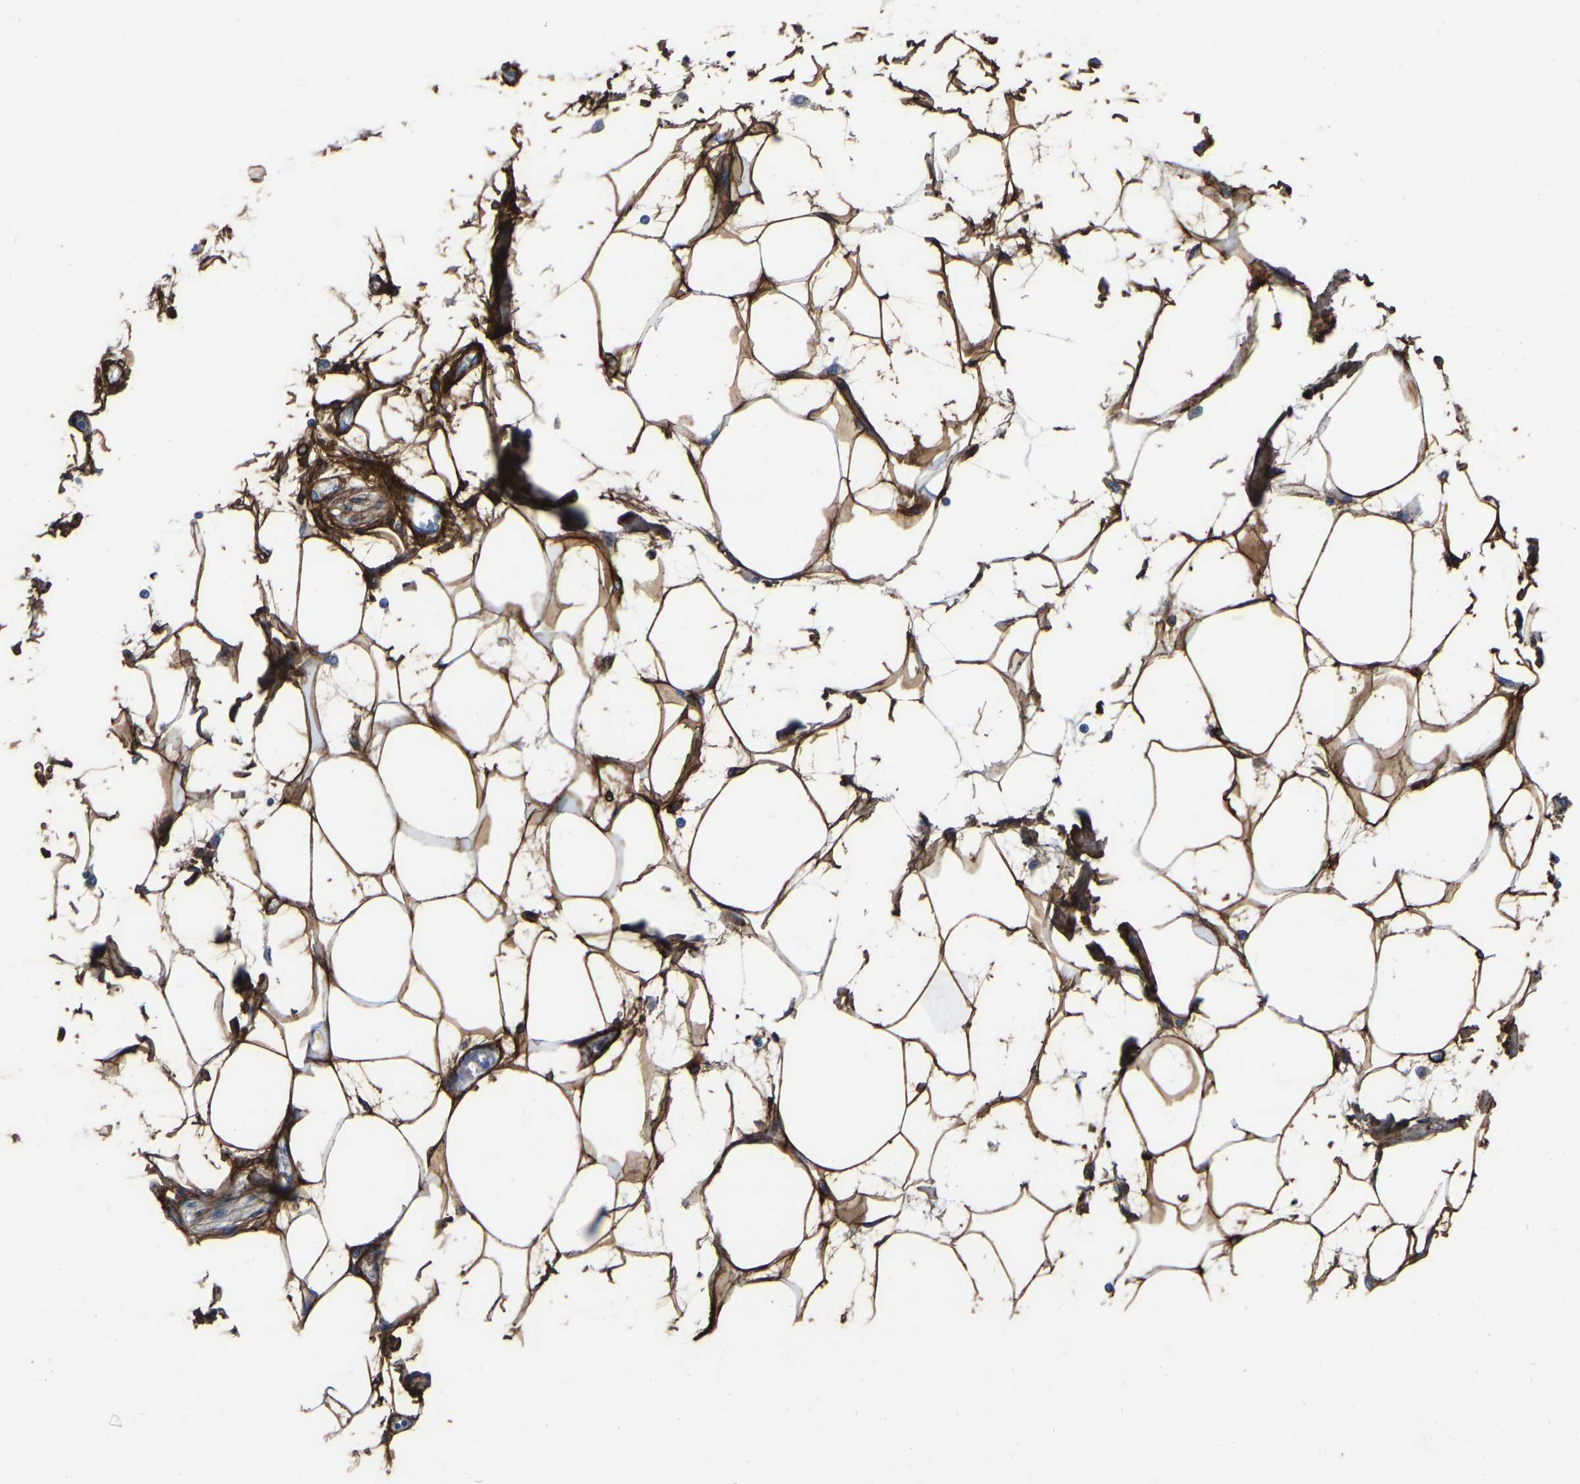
{"staining": {"intensity": "strong", "quantity": ">75%", "location": "cytoplasmic/membranous"}, "tissue": "adipose tissue", "cell_type": "Adipocytes", "image_type": "normal", "snomed": [{"axis": "morphology", "description": "Normal tissue, NOS"}, {"axis": "morphology", "description": "Adenocarcinoma, NOS"}, {"axis": "topography", "description": "Duodenum"}, {"axis": "topography", "description": "Peripheral nerve tissue"}], "caption": "Unremarkable adipose tissue demonstrates strong cytoplasmic/membranous expression in about >75% of adipocytes, visualized by immunohistochemistry. Using DAB (3,3'-diaminobenzidine) (brown) and hematoxylin (blue) stains, captured at high magnification using brightfield microscopy.", "gene": "COL6A1", "patient": {"sex": "female", "age": 60}}